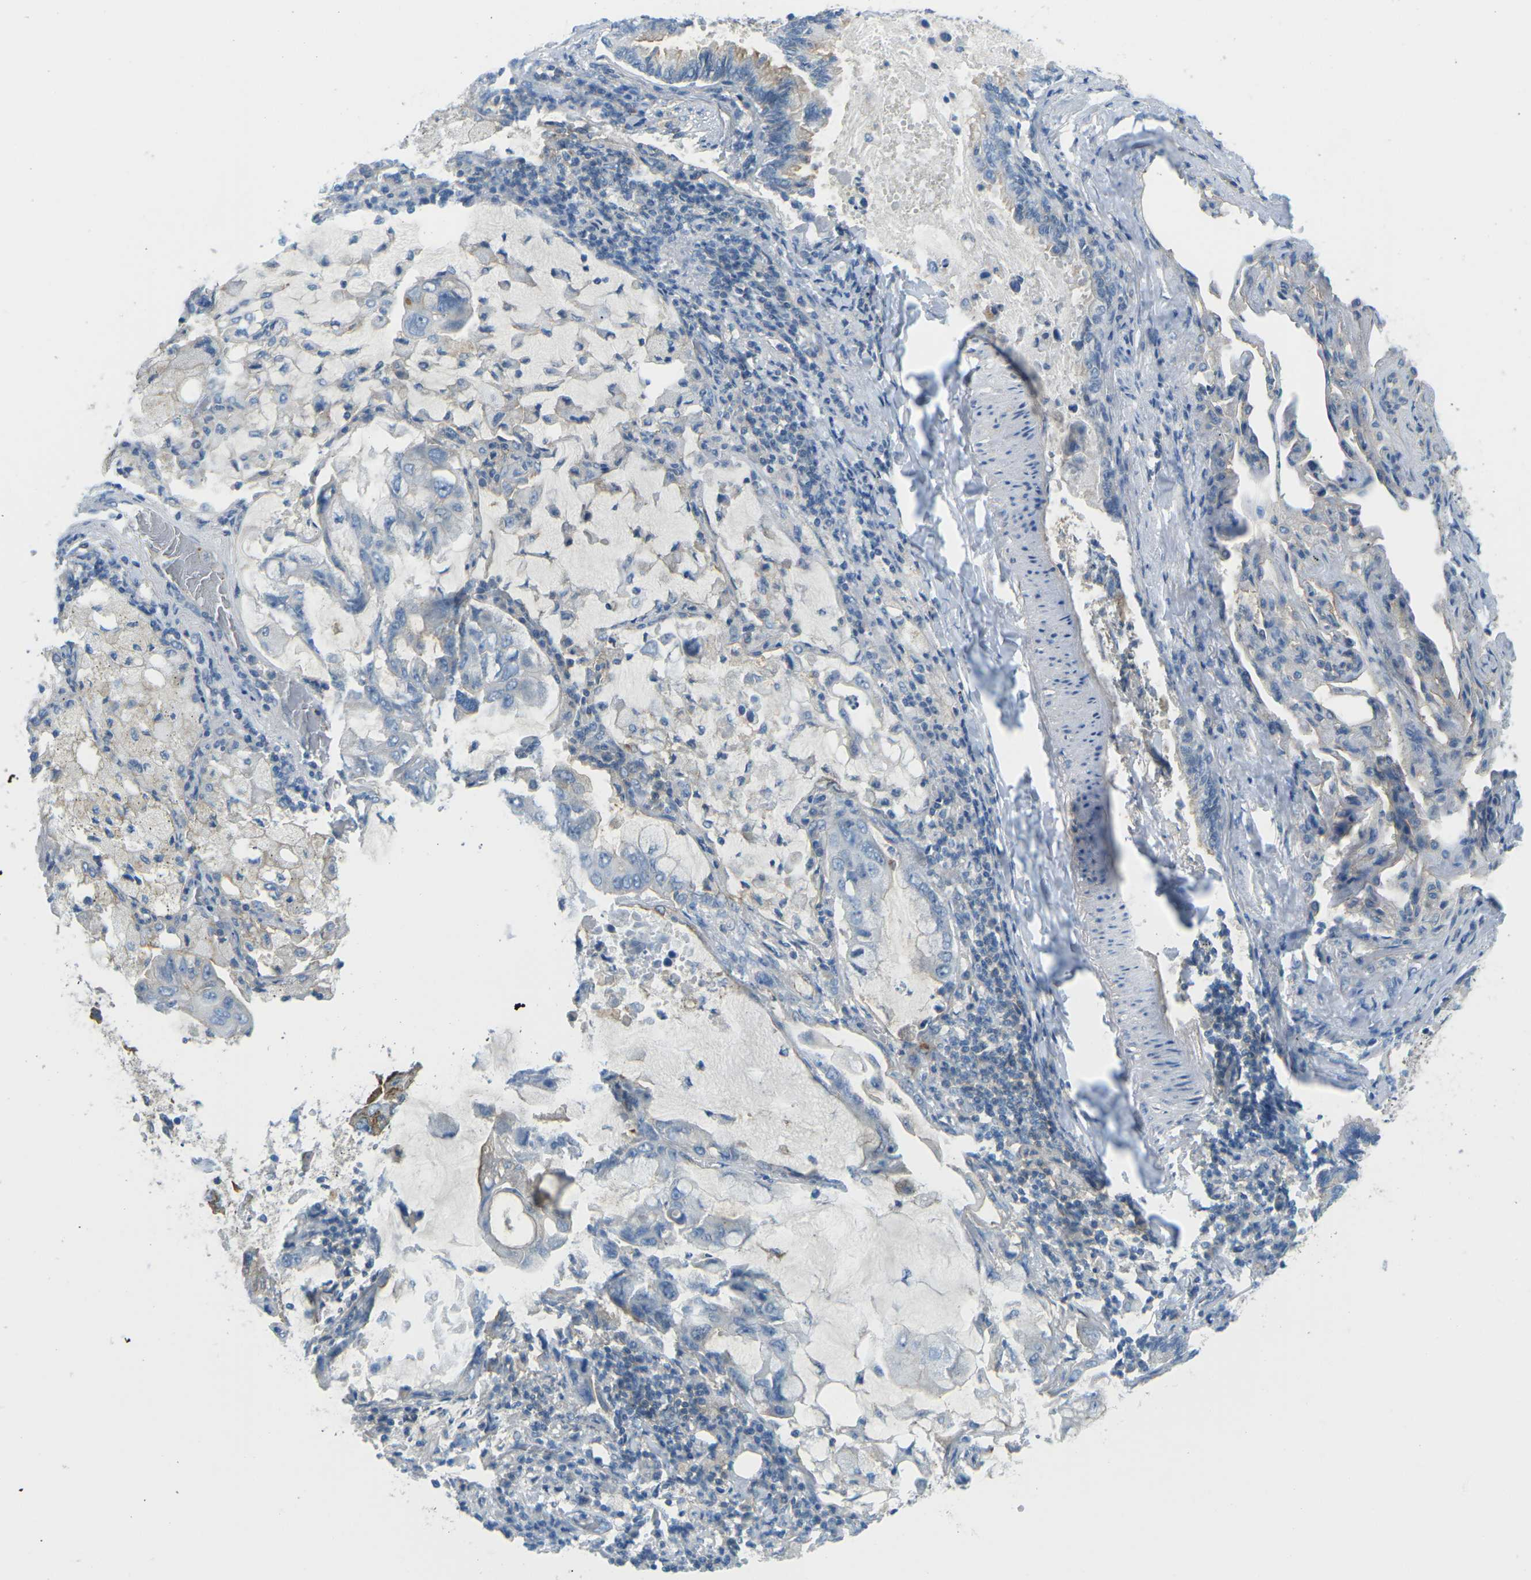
{"staining": {"intensity": "negative", "quantity": "none", "location": "none"}, "tissue": "lung cancer", "cell_type": "Tumor cells", "image_type": "cancer", "snomed": [{"axis": "morphology", "description": "Adenocarcinoma, NOS"}, {"axis": "topography", "description": "Lung"}], "caption": "This is a histopathology image of immunohistochemistry staining of lung adenocarcinoma, which shows no expression in tumor cells. Nuclei are stained in blue.", "gene": "CD47", "patient": {"sex": "male", "age": 64}}